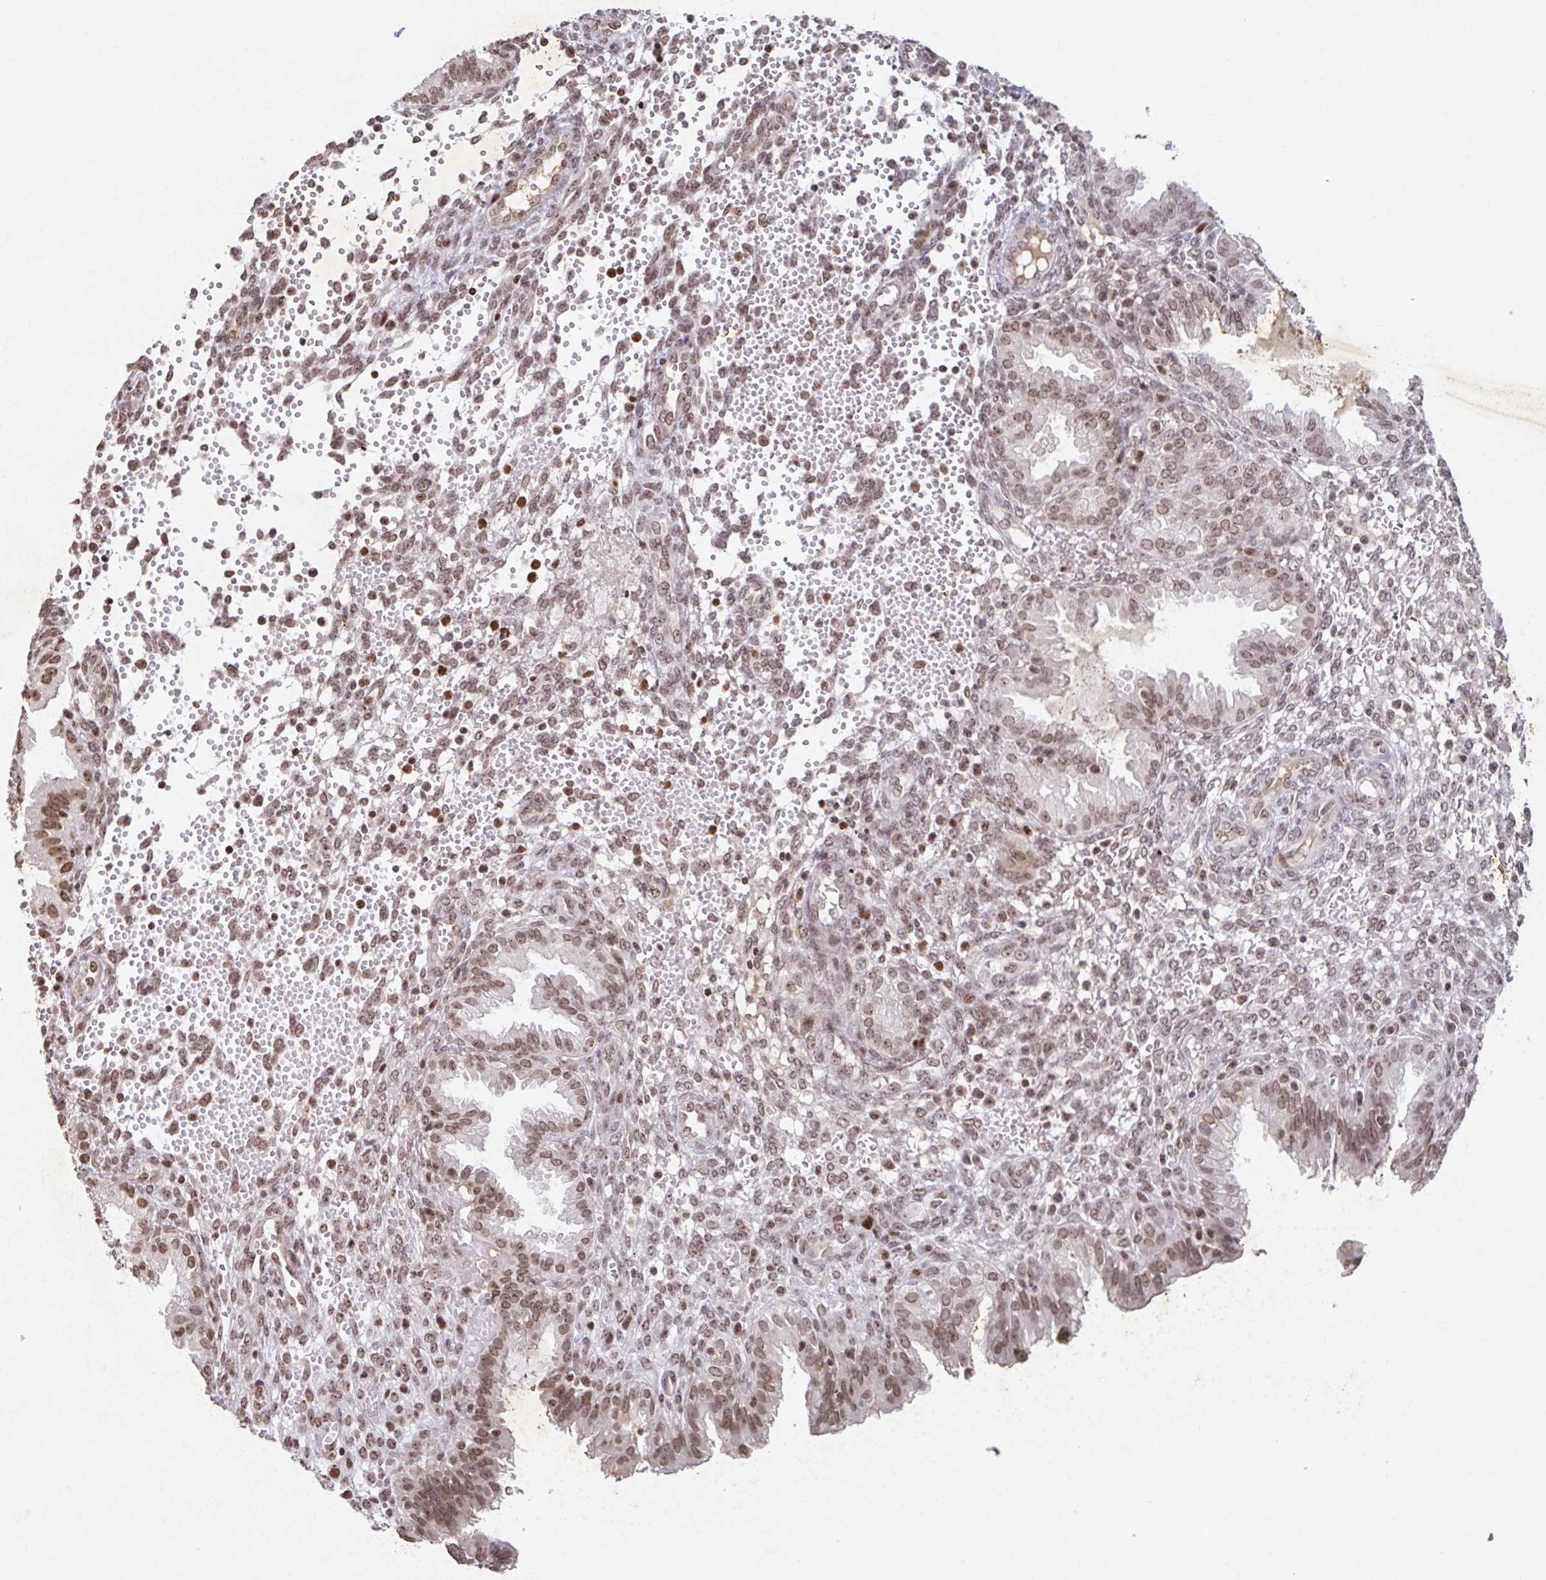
{"staining": {"intensity": "strong", "quantity": ">75%", "location": "nuclear"}, "tissue": "endometrium", "cell_type": "Cells in endometrial stroma", "image_type": "normal", "snomed": [{"axis": "morphology", "description": "Normal tissue, NOS"}, {"axis": "topography", "description": "Endometrium"}], "caption": "High-power microscopy captured an immunohistochemistry image of normal endometrium, revealing strong nuclear staining in about >75% of cells in endometrial stroma.", "gene": "C19orf53", "patient": {"sex": "female", "age": 33}}